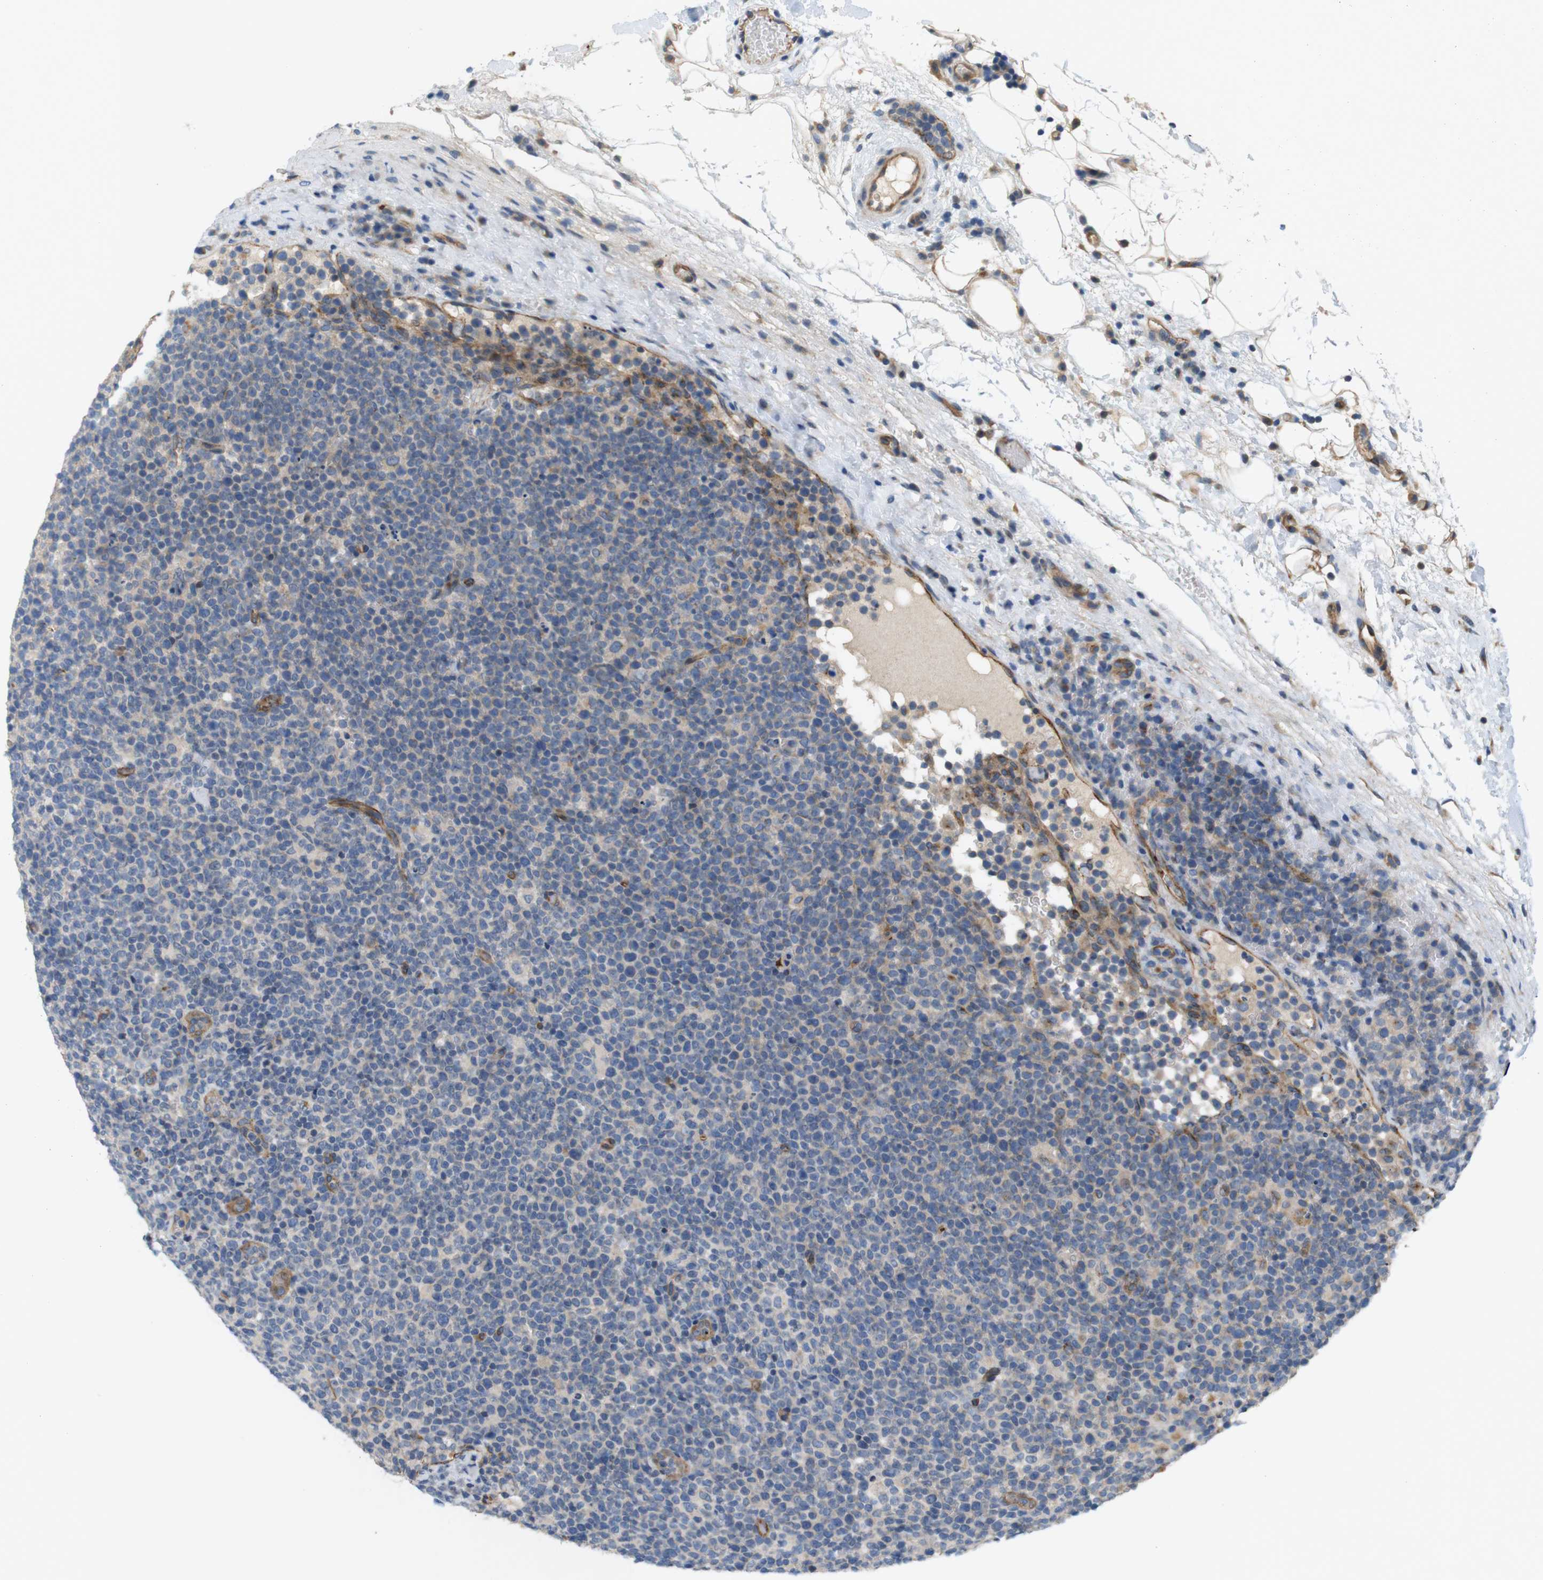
{"staining": {"intensity": "weak", "quantity": ">75%", "location": "cytoplasmic/membranous"}, "tissue": "lymphoma", "cell_type": "Tumor cells", "image_type": "cancer", "snomed": [{"axis": "morphology", "description": "Malignant lymphoma, non-Hodgkin's type, High grade"}, {"axis": "topography", "description": "Lymph node"}], "caption": "Protein staining demonstrates weak cytoplasmic/membranous expression in about >75% of tumor cells in malignant lymphoma, non-Hodgkin's type (high-grade).", "gene": "BVES", "patient": {"sex": "male", "age": 61}}